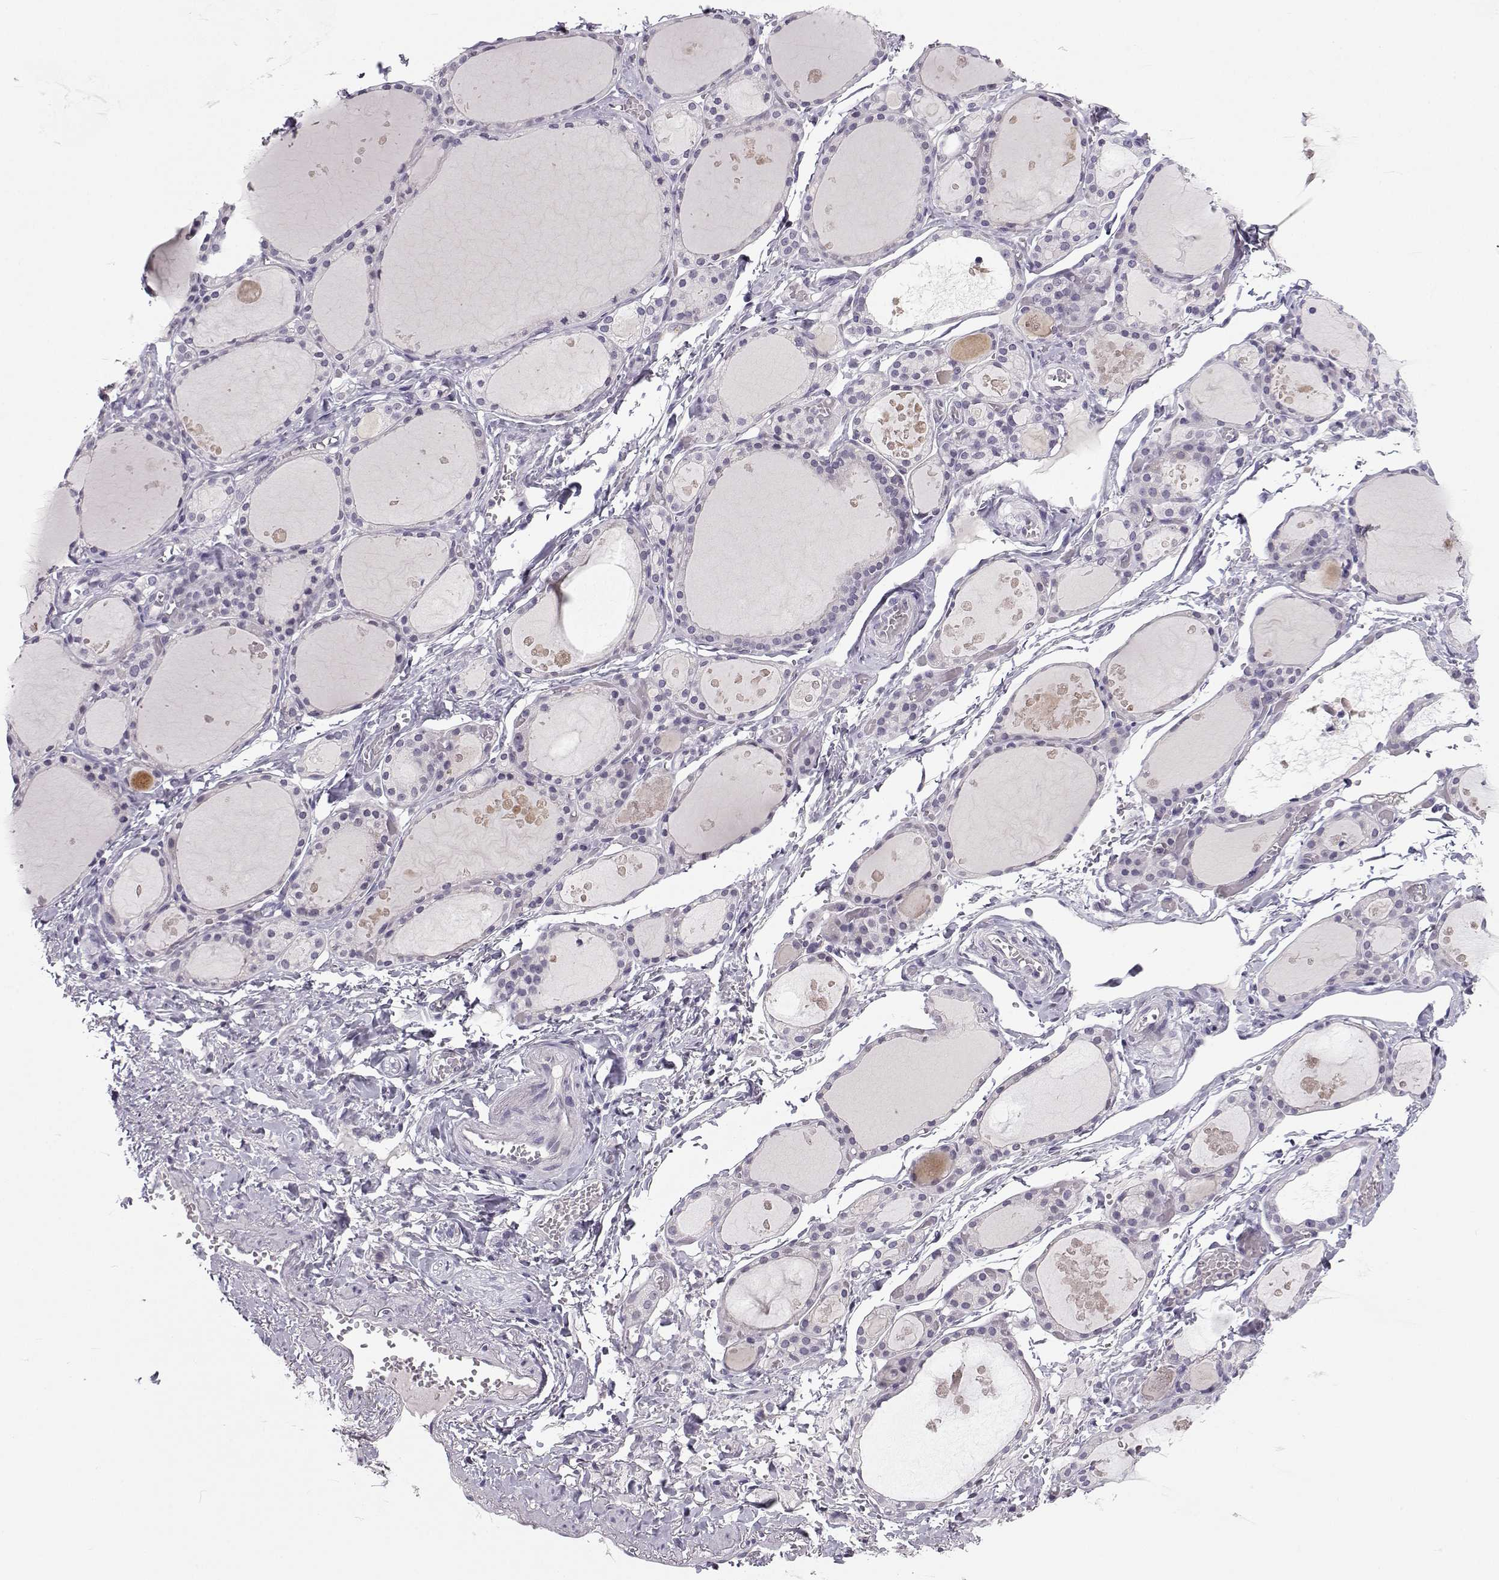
{"staining": {"intensity": "negative", "quantity": "none", "location": "none"}, "tissue": "thyroid gland", "cell_type": "Glandular cells", "image_type": "normal", "snomed": [{"axis": "morphology", "description": "Normal tissue, NOS"}, {"axis": "topography", "description": "Thyroid gland"}], "caption": "DAB immunohistochemical staining of benign thyroid gland reveals no significant positivity in glandular cells. (Stains: DAB immunohistochemistry (IHC) with hematoxylin counter stain, Microscopy: brightfield microscopy at high magnification).", "gene": "MROH7", "patient": {"sex": "male", "age": 68}}